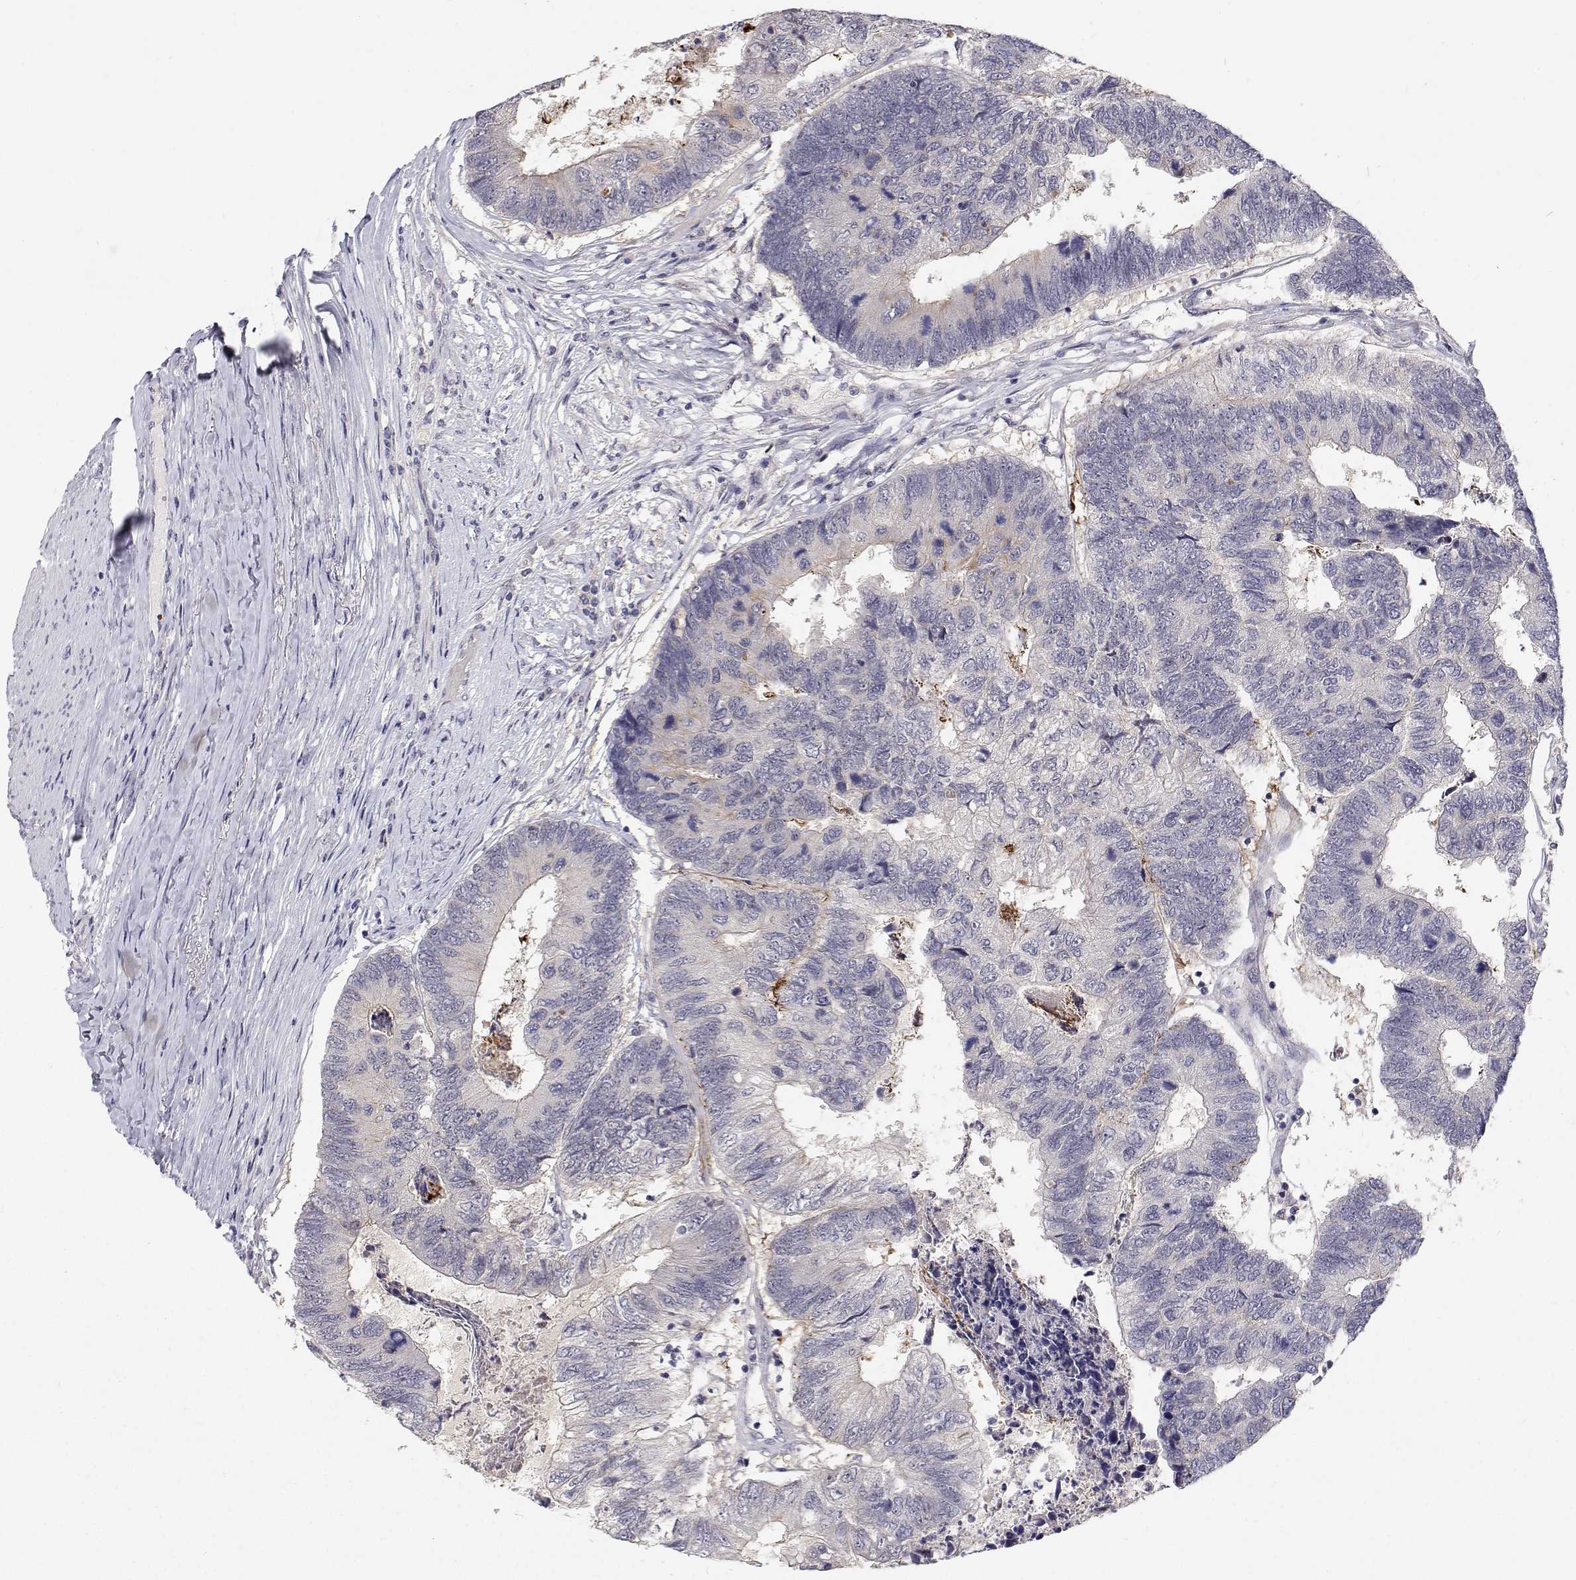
{"staining": {"intensity": "negative", "quantity": "none", "location": "none"}, "tissue": "colorectal cancer", "cell_type": "Tumor cells", "image_type": "cancer", "snomed": [{"axis": "morphology", "description": "Adenocarcinoma, NOS"}, {"axis": "topography", "description": "Colon"}], "caption": "This is an immunohistochemistry (IHC) image of human colorectal cancer (adenocarcinoma). There is no staining in tumor cells.", "gene": "MYPN", "patient": {"sex": "female", "age": 67}}